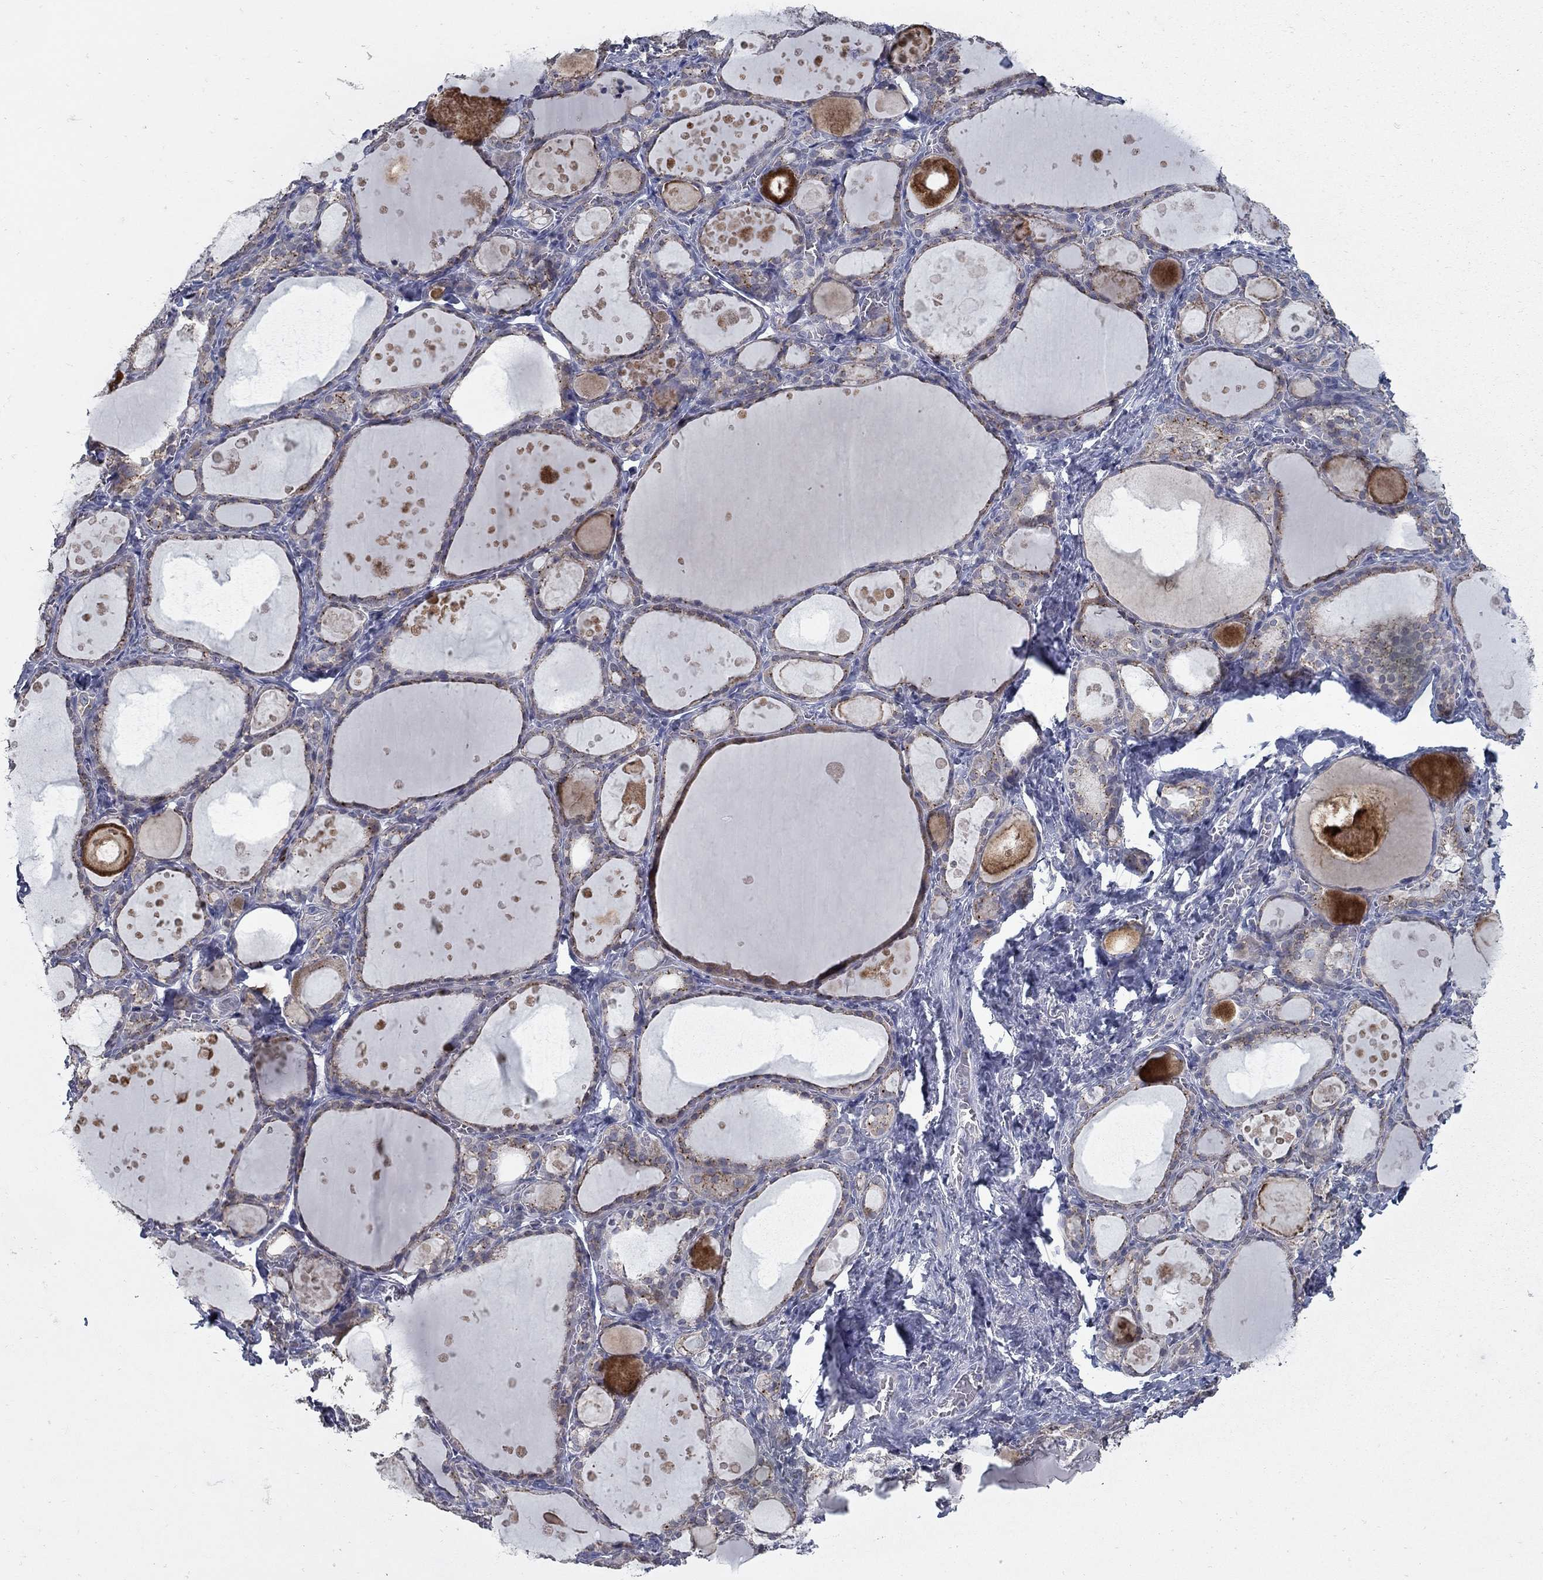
{"staining": {"intensity": "strong", "quantity": "<25%", "location": "cytoplasmic/membranous"}, "tissue": "thyroid gland", "cell_type": "Glandular cells", "image_type": "normal", "snomed": [{"axis": "morphology", "description": "Normal tissue, NOS"}, {"axis": "topography", "description": "Thyroid gland"}], "caption": "Protein expression analysis of unremarkable thyroid gland demonstrates strong cytoplasmic/membranous expression in approximately <25% of glandular cells. (brown staining indicates protein expression, while blue staining denotes nuclei).", "gene": "KIAA0319L", "patient": {"sex": "male", "age": 68}}